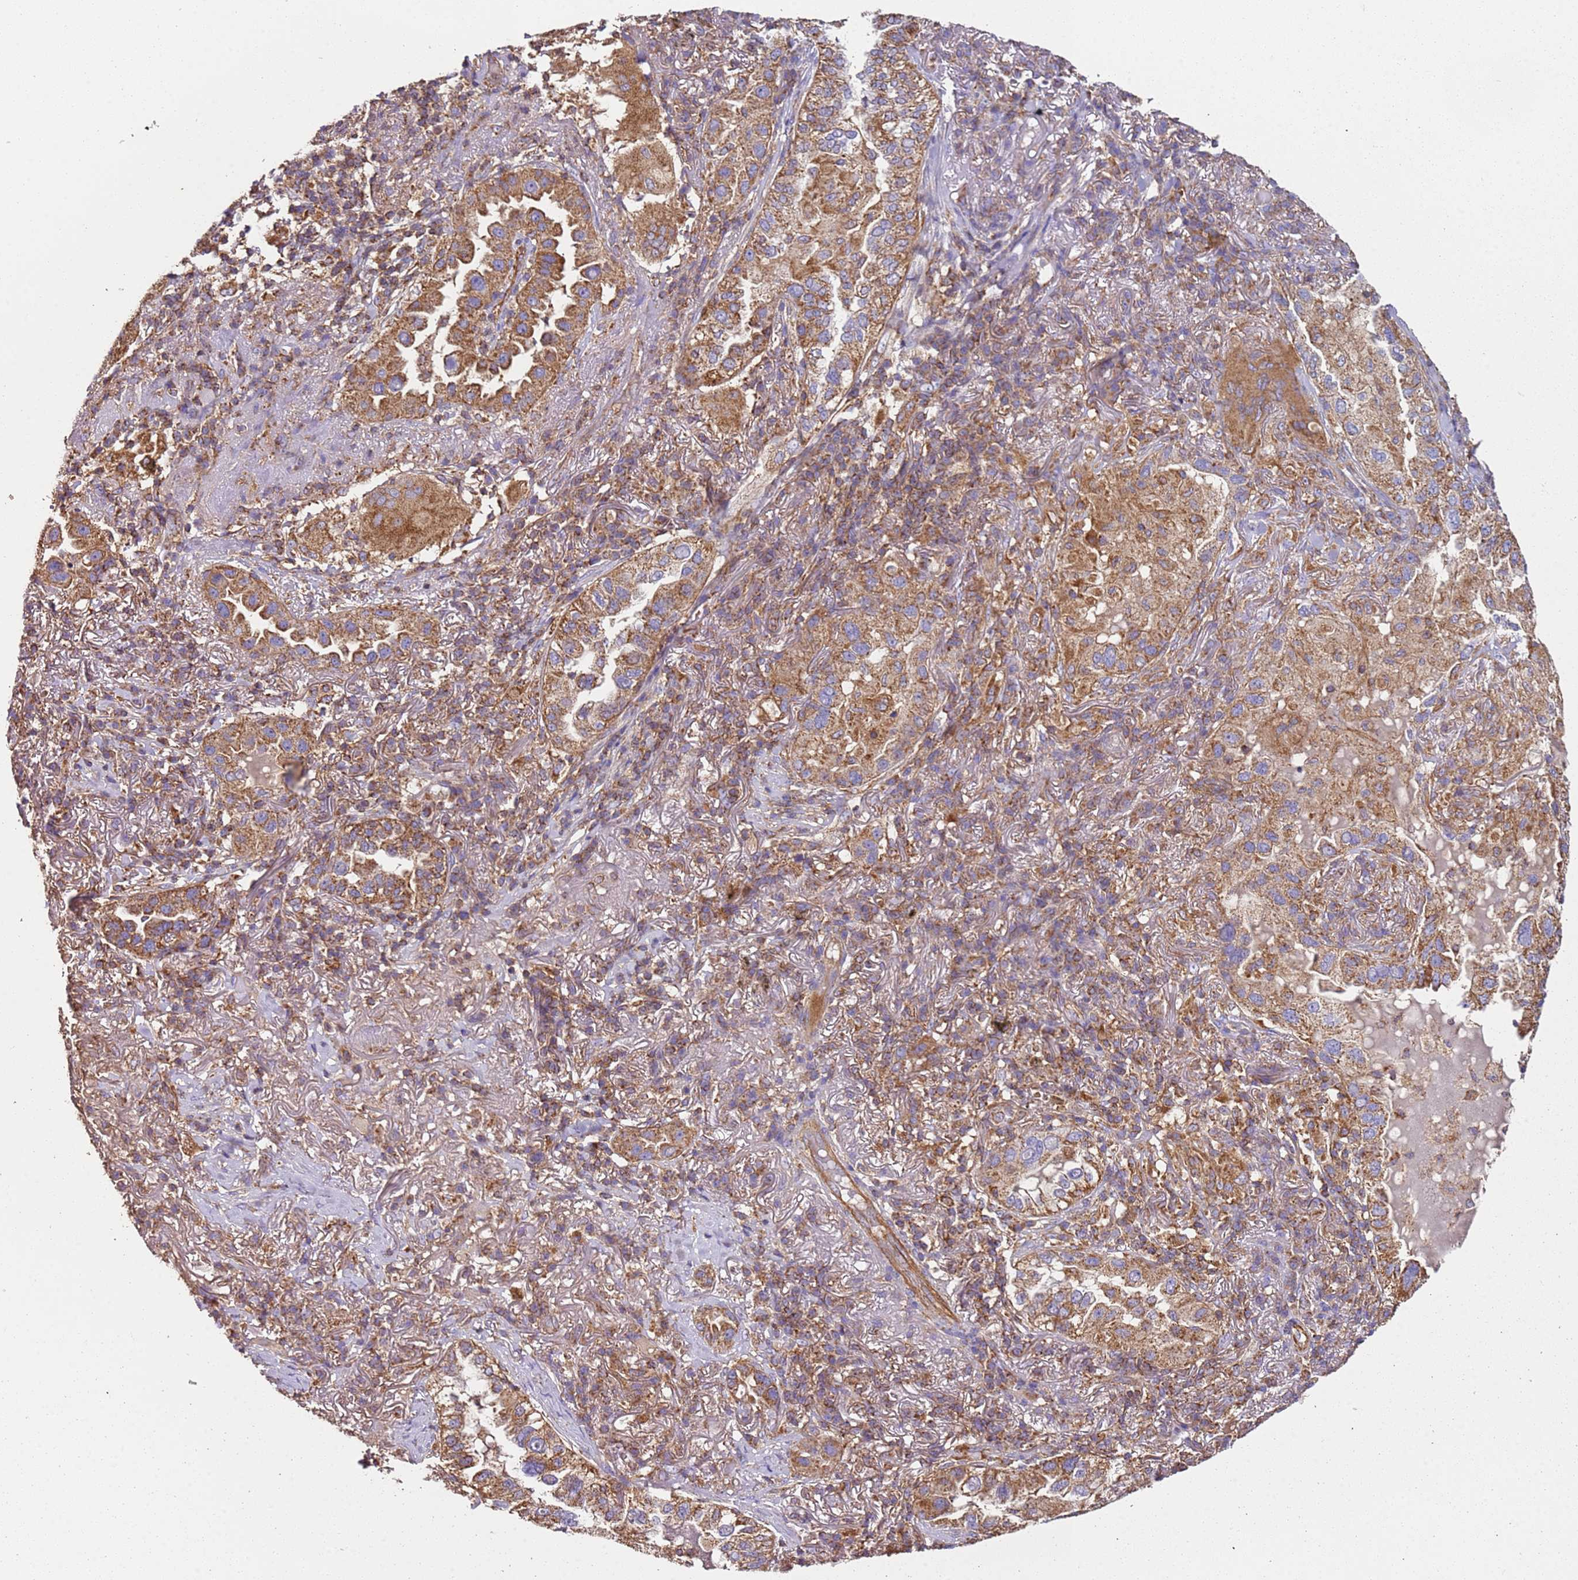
{"staining": {"intensity": "moderate", "quantity": ">75%", "location": "cytoplasmic/membranous"}, "tissue": "lung cancer", "cell_type": "Tumor cells", "image_type": "cancer", "snomed": [{"axis": "morphology", "description": "Adenocarcinoma, NOS"}, {"axis": "topography", "description": "Lung"}], "caption": "Protein staining displays moderate cytoplasmic/membranous expression in approximately >75% of tumor cells in lung cancer. The protein is stained brown, and the nuclei are stained in blue (DAB (3,3'-diaminobenzidine) IHC with brightfield microscopy, high magnification).", "gene": "RMND5A", "patient": {"sex": "female", "age": 69}}